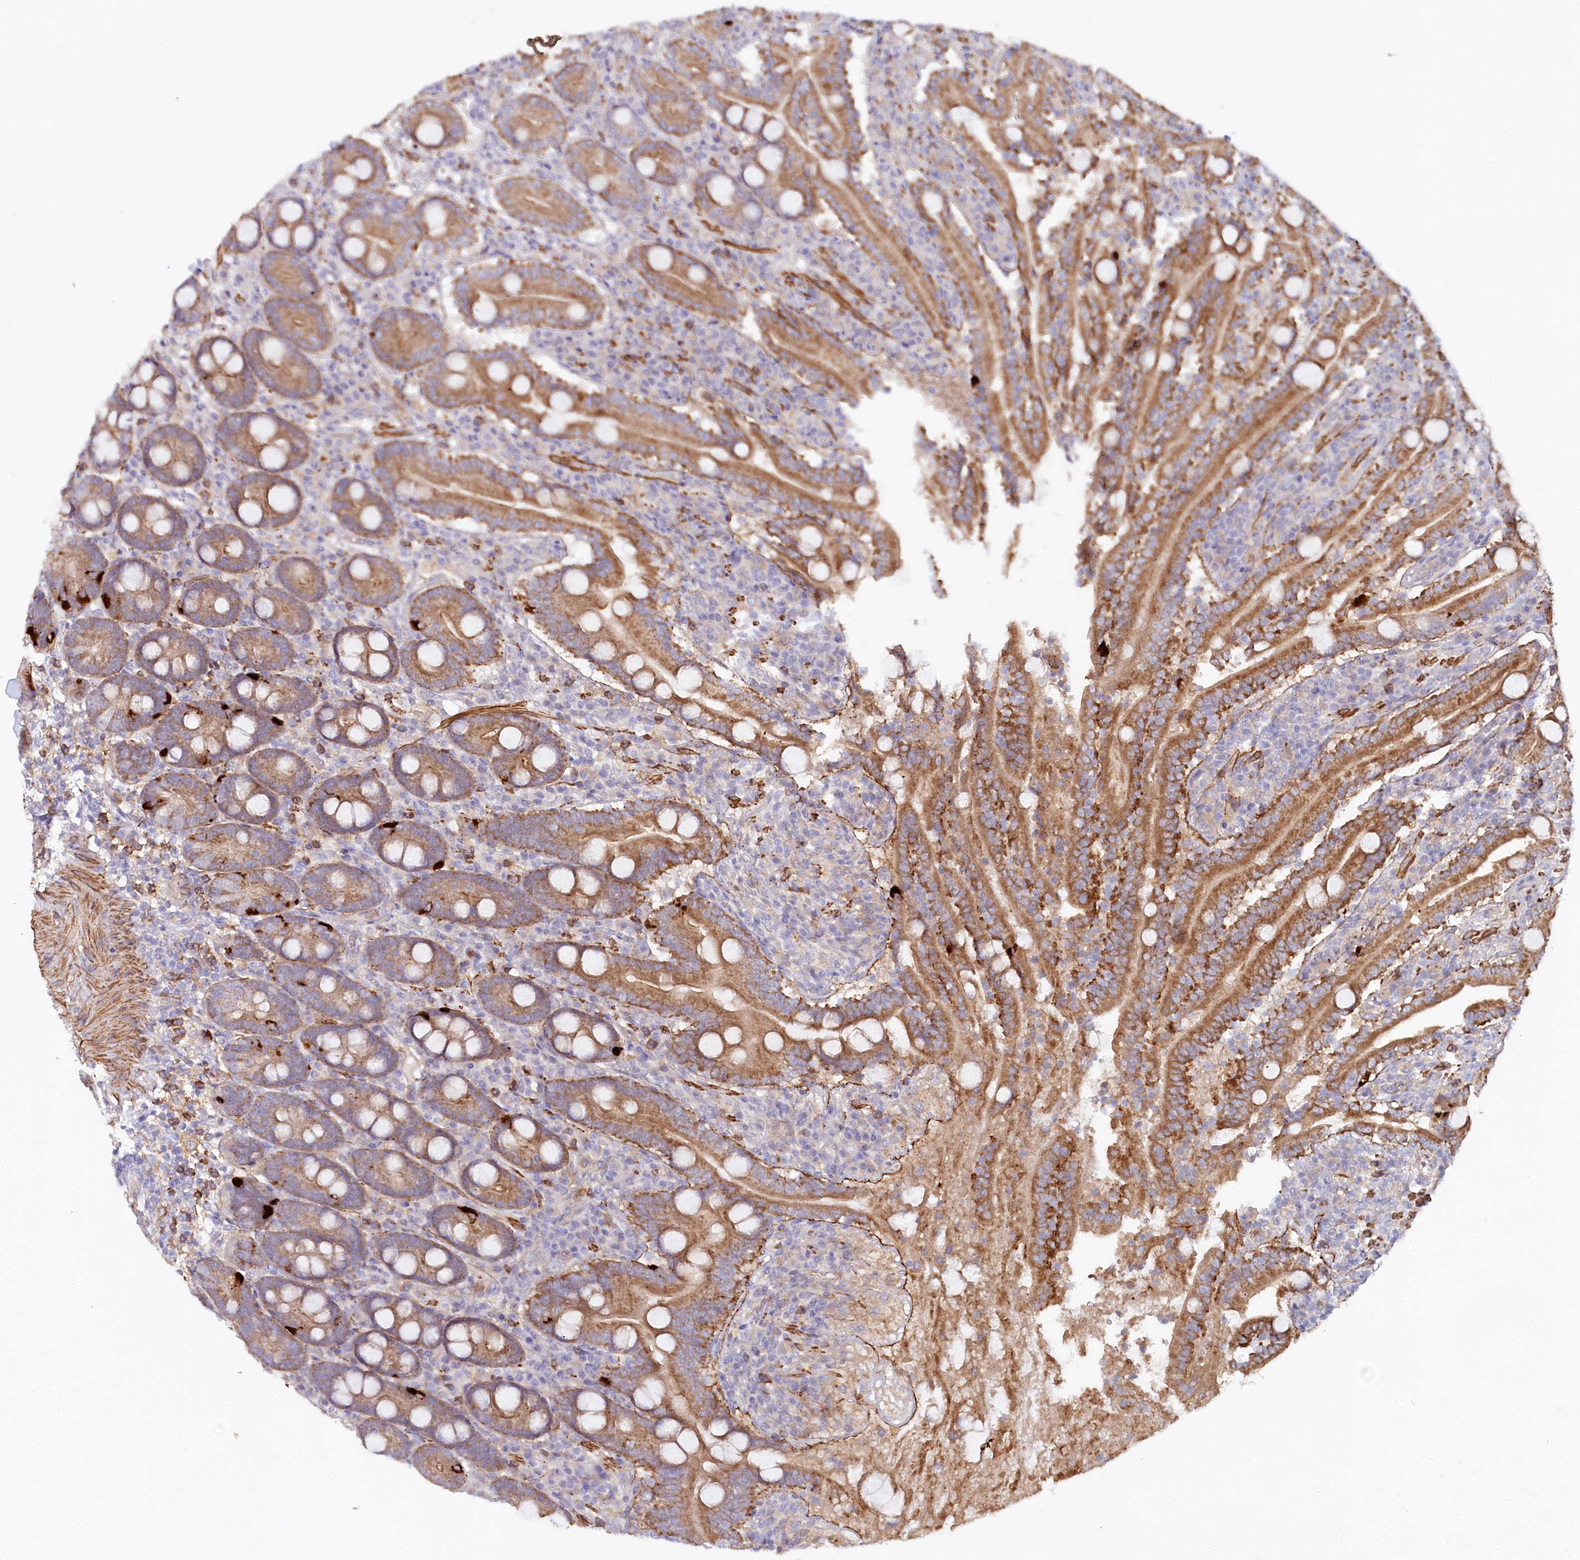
{"staining": {"intensity": "moderate", "quantity": ">75%", "location": "cytoplasmic/membranous"}, "tissue": "duodenum", "cell_type": "Glandular cells", "image_type": "normal", "snomed": [{"axis": "morphology", "description": "Normal tissue, NOS"}, {"axis": "topography", "description": "Duodenum"}], "caption": "The immunohistochemical stain labels moderate cytoplasmic/membranous expression in glandular cells of benign duodenum.", "gene": "ALDH3B1", "patient": {"sex": "male", "age": 35}}